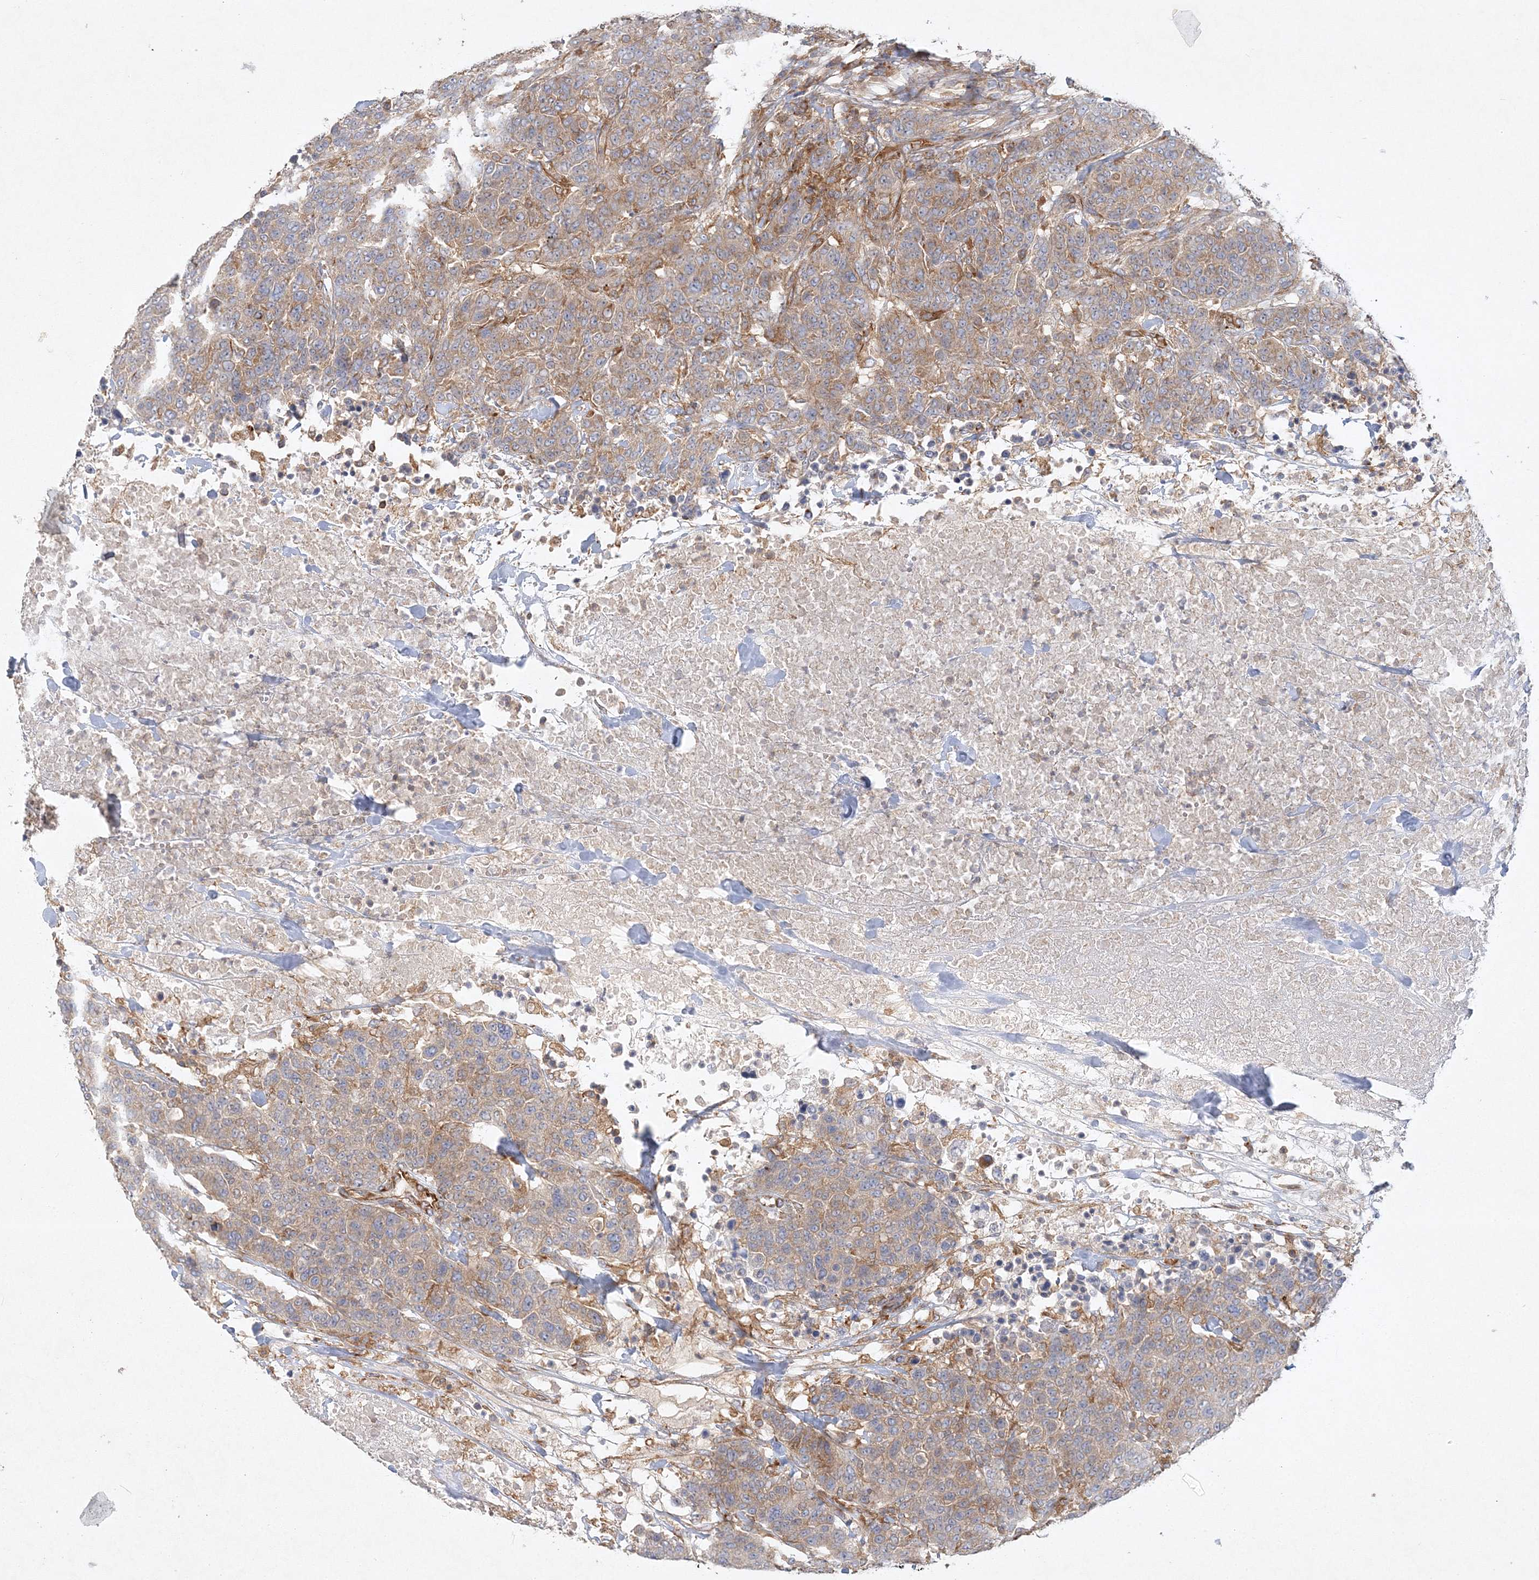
{"staining": {"intensity": "moderate", "quantity": "25%-75%", "location": "cytoplasmic/membranous"}, "tissue": "breast cancer", "cell_type": "Tumor cells", "image_type": "cancer", "snomed": [{"axis": "morphology", "description": "Duct carcinoma"}, {"axis": "topography", "description": "Breast"}], "caption": "Immunohistochemistry (DAB) staining of human breast cancer reveals moderate cytoplasmic/membranous protein staining in about 25%-75% of tumor cells.", "gene": "WDR37", "patient": {"sex": "female", "age": 37}}